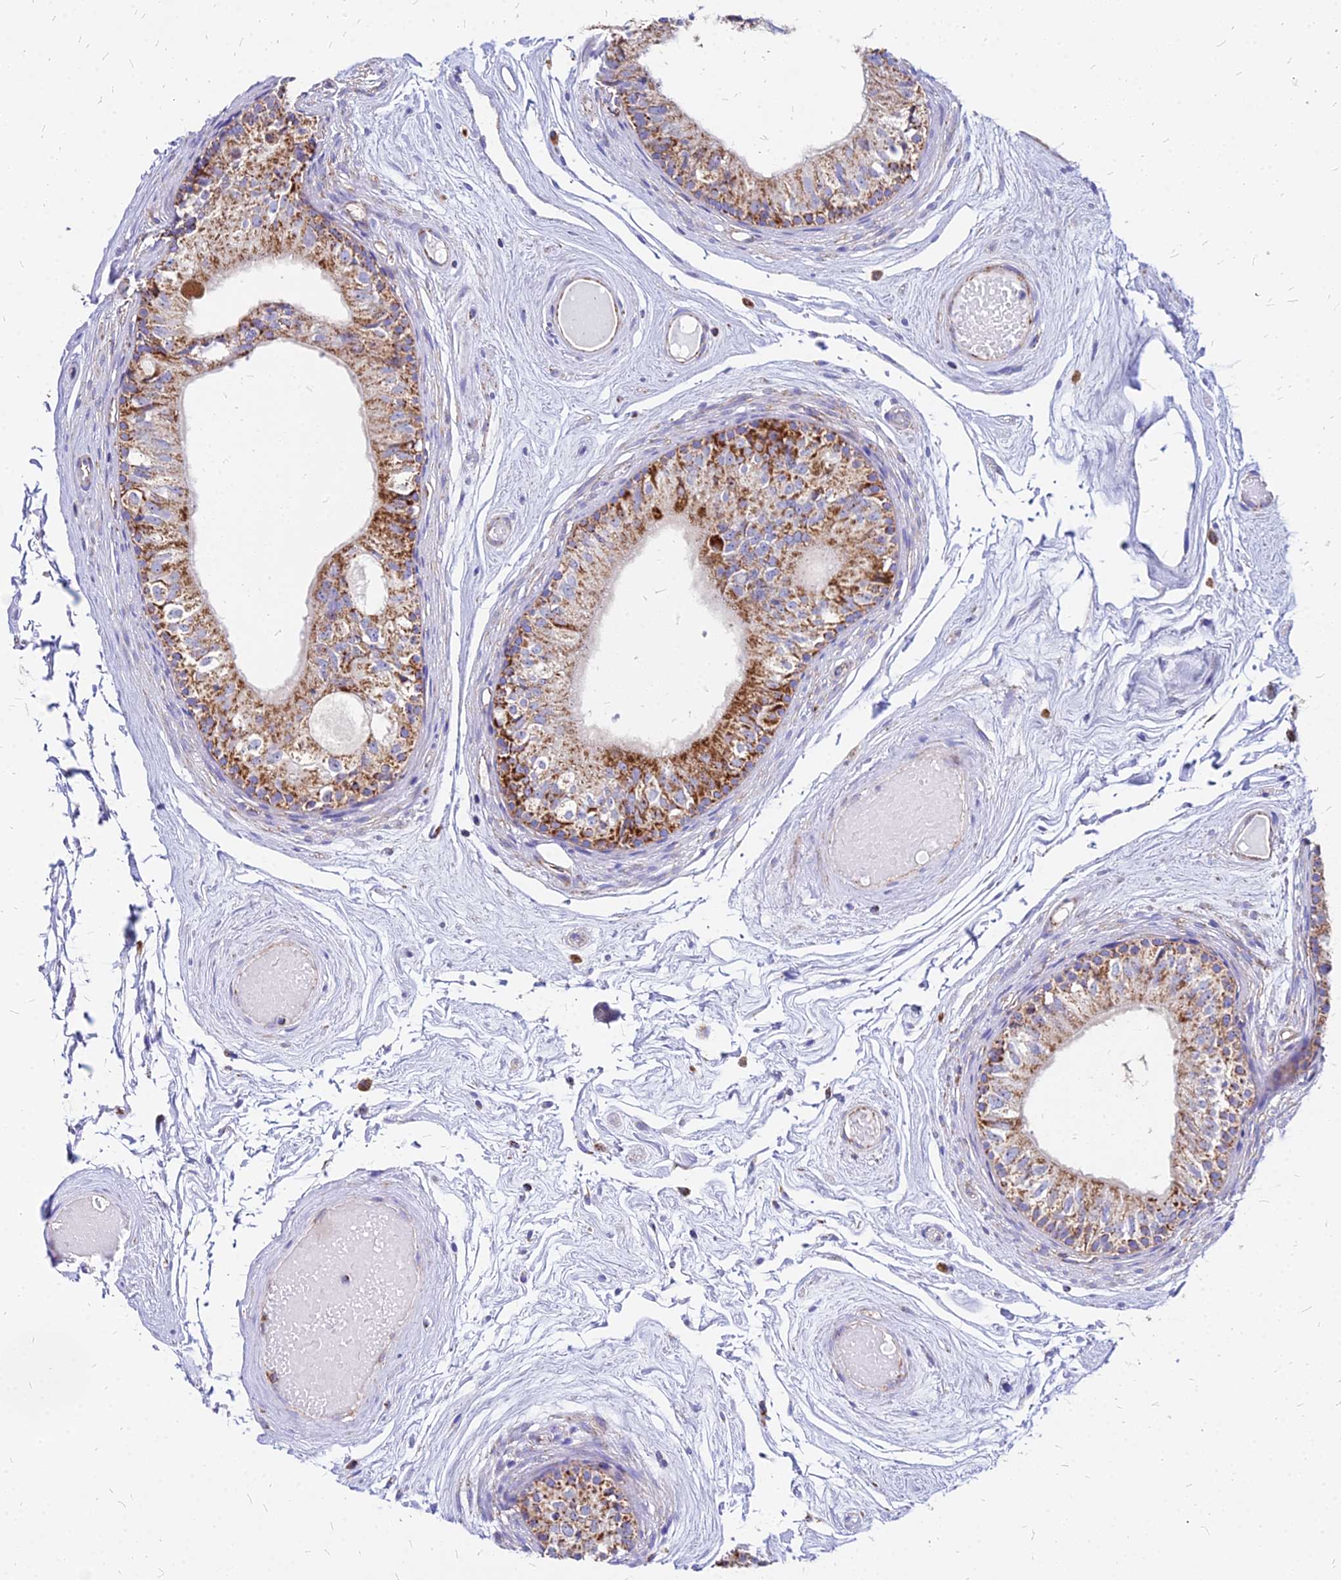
{"staining": {"intensity": "moderate", "quantity": ">75%", "location": "cytoplasmic/membranous"}, "tissue": "epididymis", "cell_type": "Glandular cells", "image_type": "normal", "snomed": [{"axis": "morphology", "description": "Normal tissue, NOS"}, {"axis": "topography", "description": "Epididymis"}], "caption": "An immunohistochemistry (IHC) photomicrograph of benign tissue is shown. Protein staining in brown shows moderate cytoplasmic/membranous positivity in epididymis within glandular cells.", "gene": "DLD", "patient": {"sex": "male", "age": 79}}